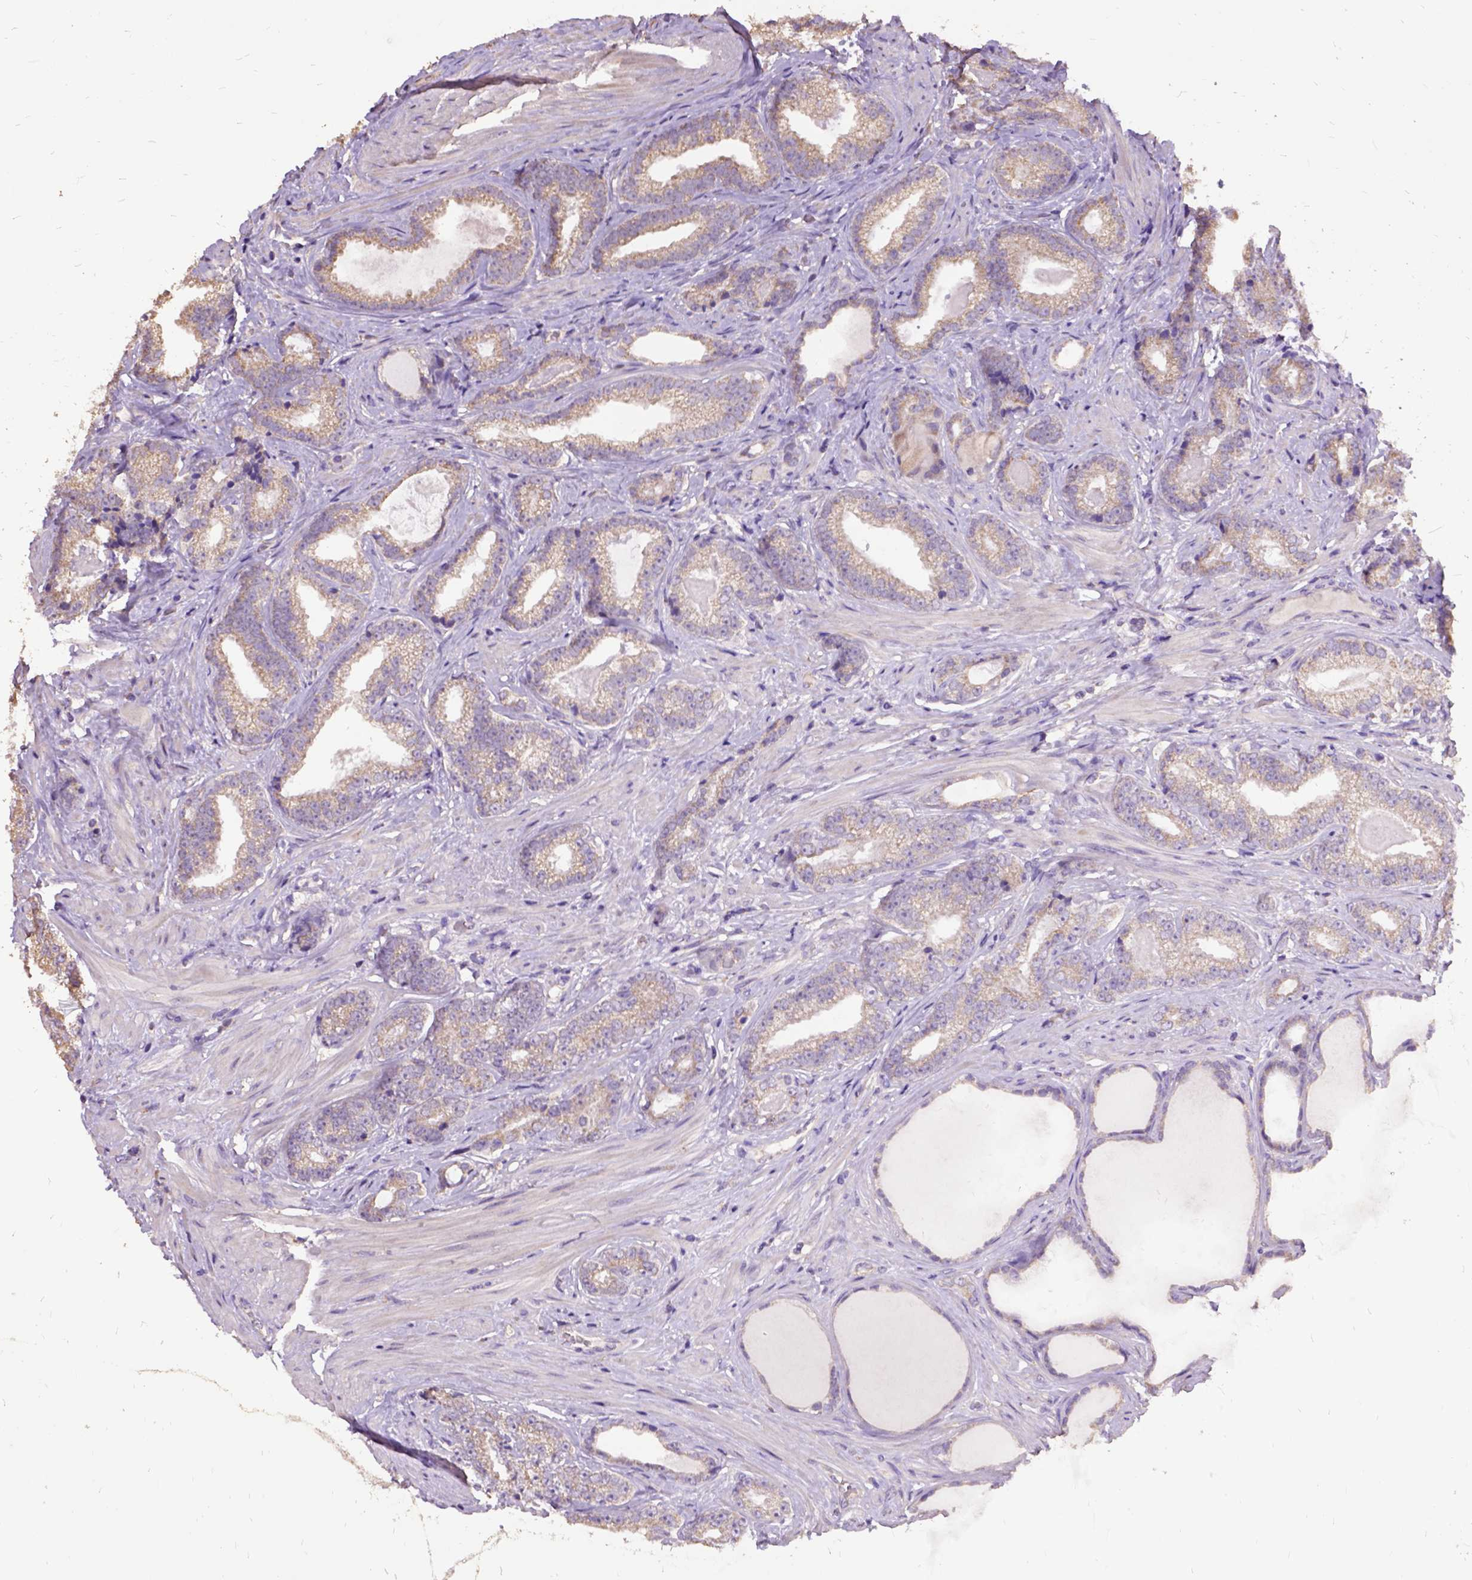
{"staining": {"intensity": "weak", "quantity": ">75%", "location": "cytoplasmic/membranous"}, "tissue": "prostate cancer", "cell_type": "Tumor cells", "image_type": "cancer", "snomed": [{"axis": "morphology", "description": "Adenocarcinoma, Low grade"}, {"axis": "topography", "description": "Prostate"}], "caption": "Weak cytoplasmic/membranous protein expression is present in about >75% of tumor cells in prostate cancer (adenocarcinoma (low-grade)).", "gene": "DQX1", "patient": {"sex": "male", "age": 61}}